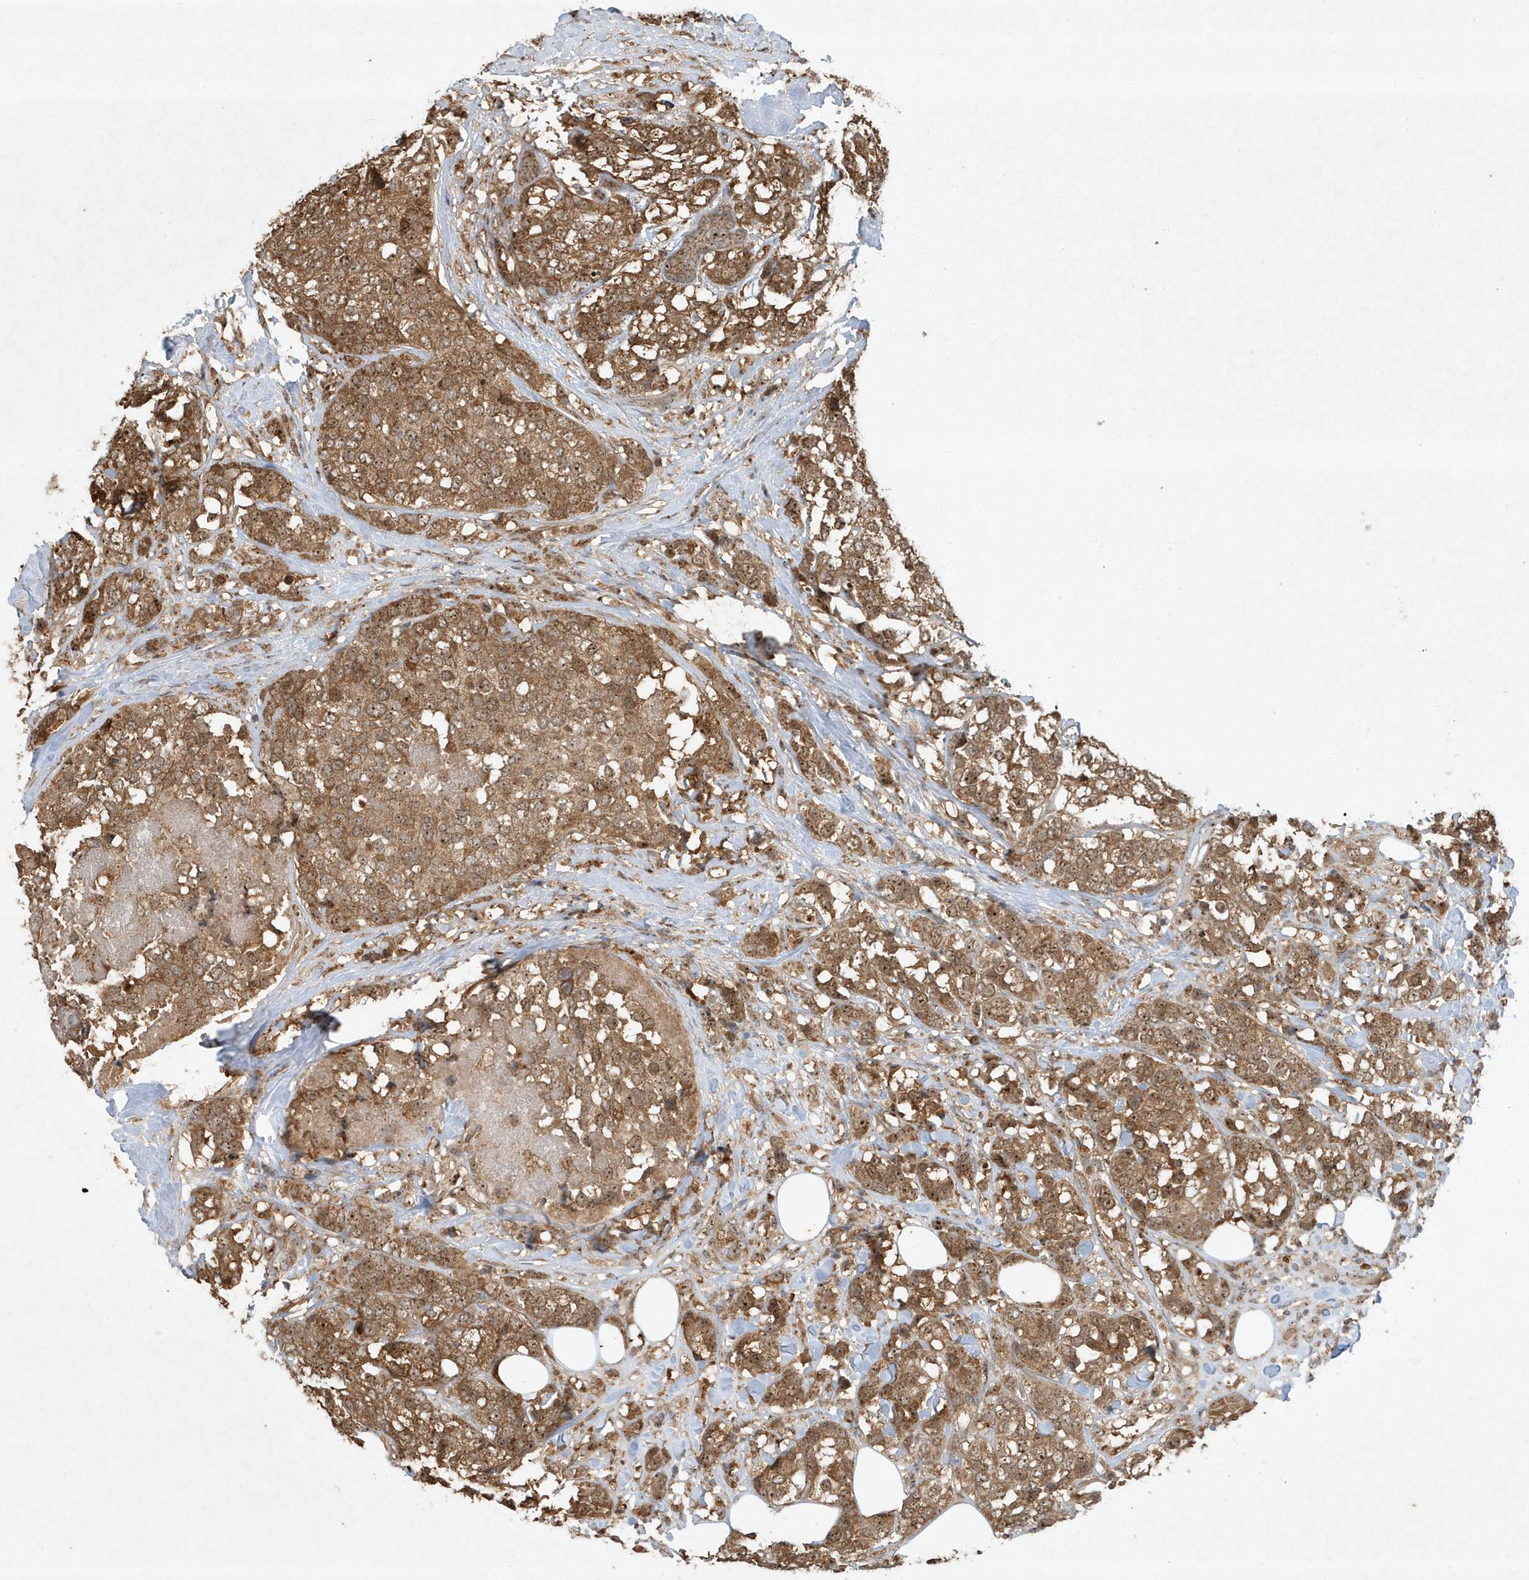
{"staining": {"intensity": "strong", "quantity": ">75%", "location": "cytoplasmic/membranous,nuclear"}, "tissue": "breast cancer", "cell_type": "Tumor cells", "image_type": "cancer", "snomed": [{"axis": "morphology", "description": "Lobular carcinoma"}, {"axis": "topography", "description": "Breast"}], "caption": "Protein expression analysis of human breast lobular carcinoma reveals strong cytoplasmic/membranous and nuclear expression in about >75% of tumor cells.", "gene": "ABCB9", "patient": {"sex": "female", "age": 59}}